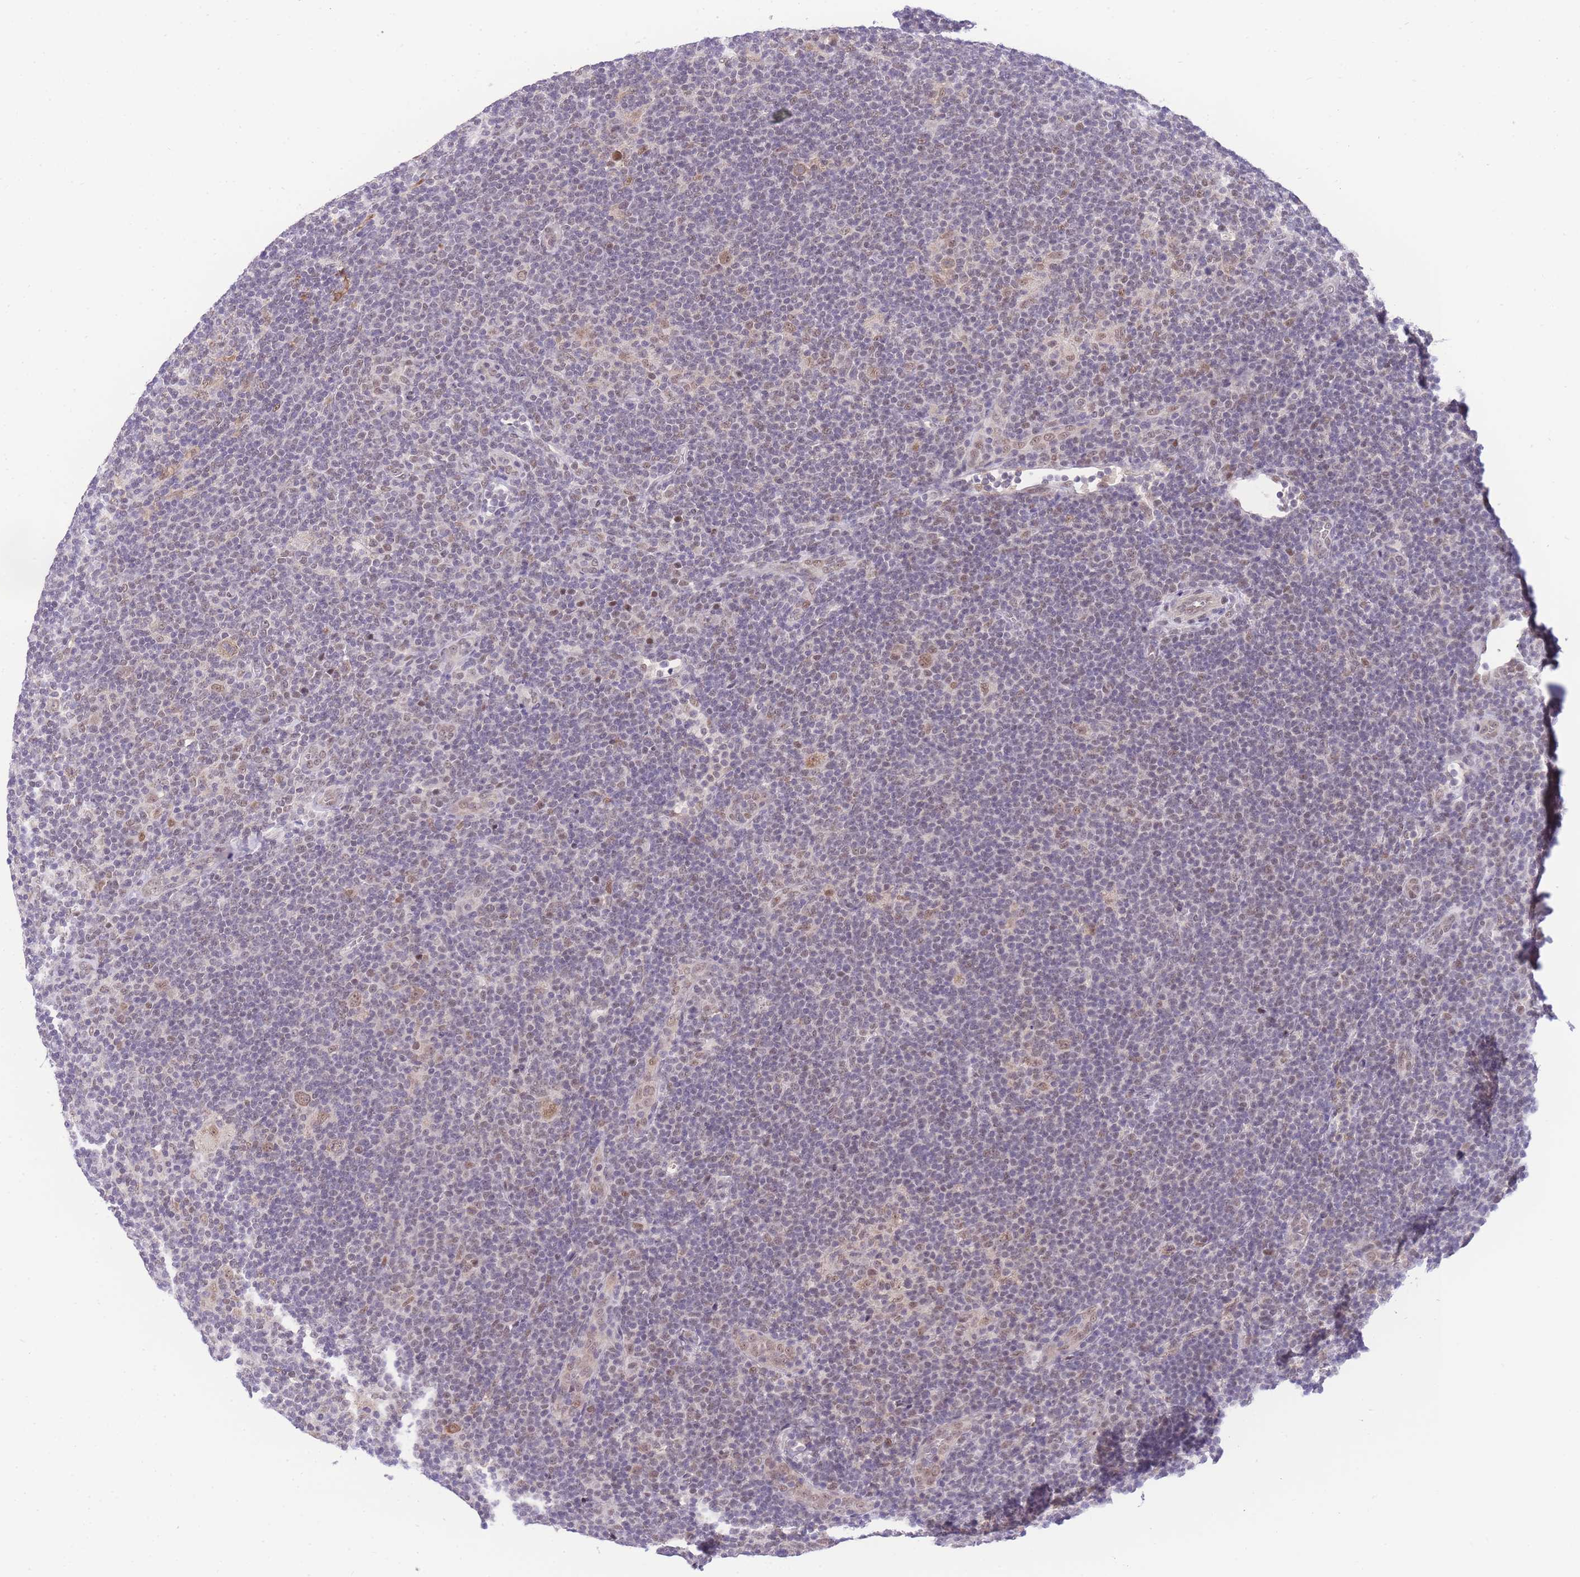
{"staining": {"intensity": "weak", "quantity": ">75%", "location": "nuclear"}, "tissue": "lymphoma", "cell_type": "Tumor cells", "image_type": "cancer", "snomed": [{"axis": "morphology", "description": "Hodgkin's disease, NOS"}, {"axis": "topography", "description": "Lymph node"}], "caption": "Immunohistochemistry of Hodgkin's disease displays low levels of weak nuclear expression in about >75% of tumor cells.", "gene": "PUS10", "patient": {"sex": "female", "age": 57}}